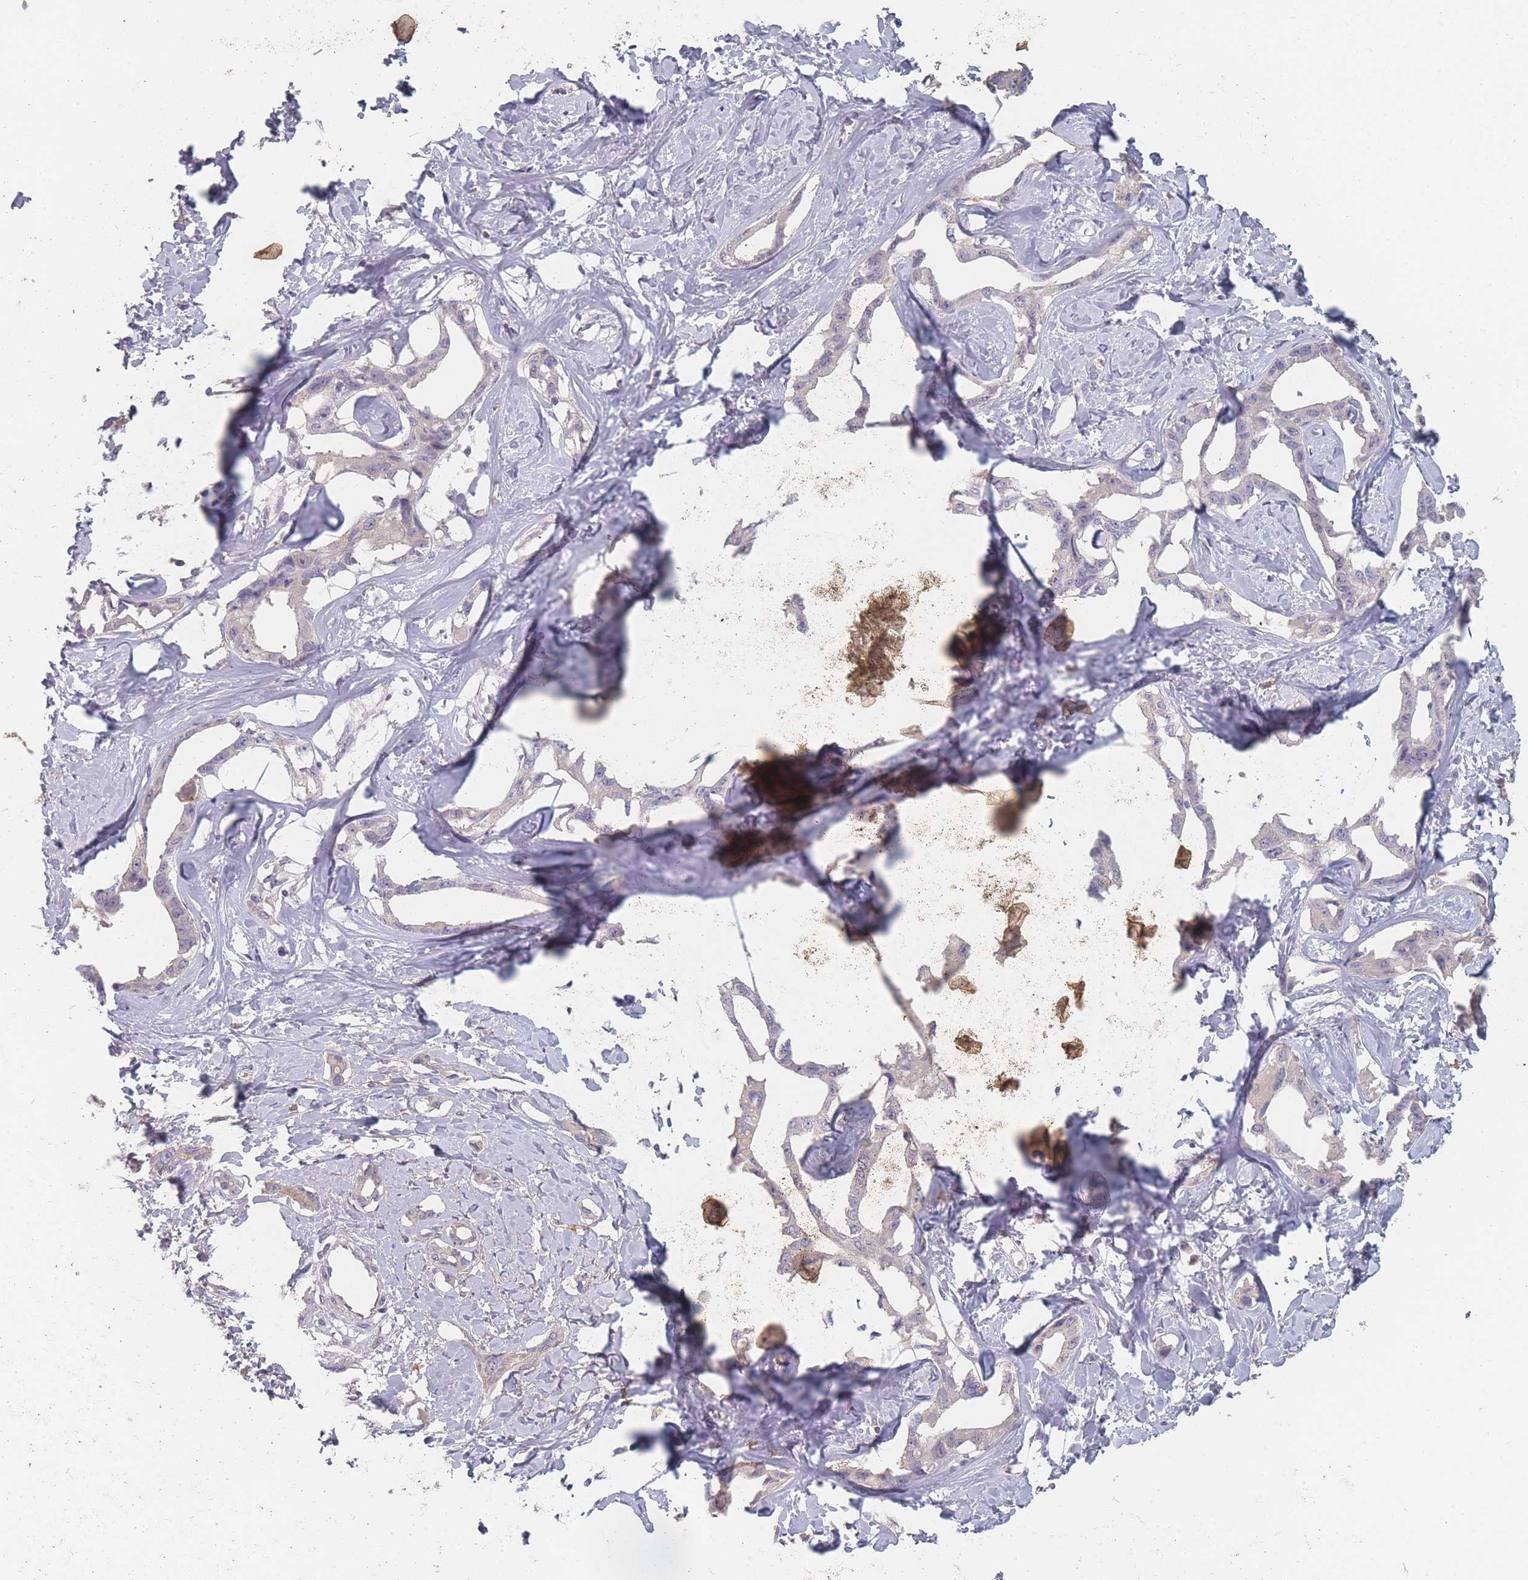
{"staining": {"intensity": "negative", "quantity": "none", "location": "none"}, "tissue": "liver cancer", "cell_type": "Tumor cells", "image_type": "cancer", "snomed": [{"axis": "morphology", "description": "Cholangiocarcinoma"}, {"axis": "topography", "description": "Liver"}], "caption": "Liver cancer (cholangiocarcinoma) was stained to show a protein in brown. There is no significant expression in tumor cells.", "gene": "BST1", "patient": {"sex": "male", "age": 59}}